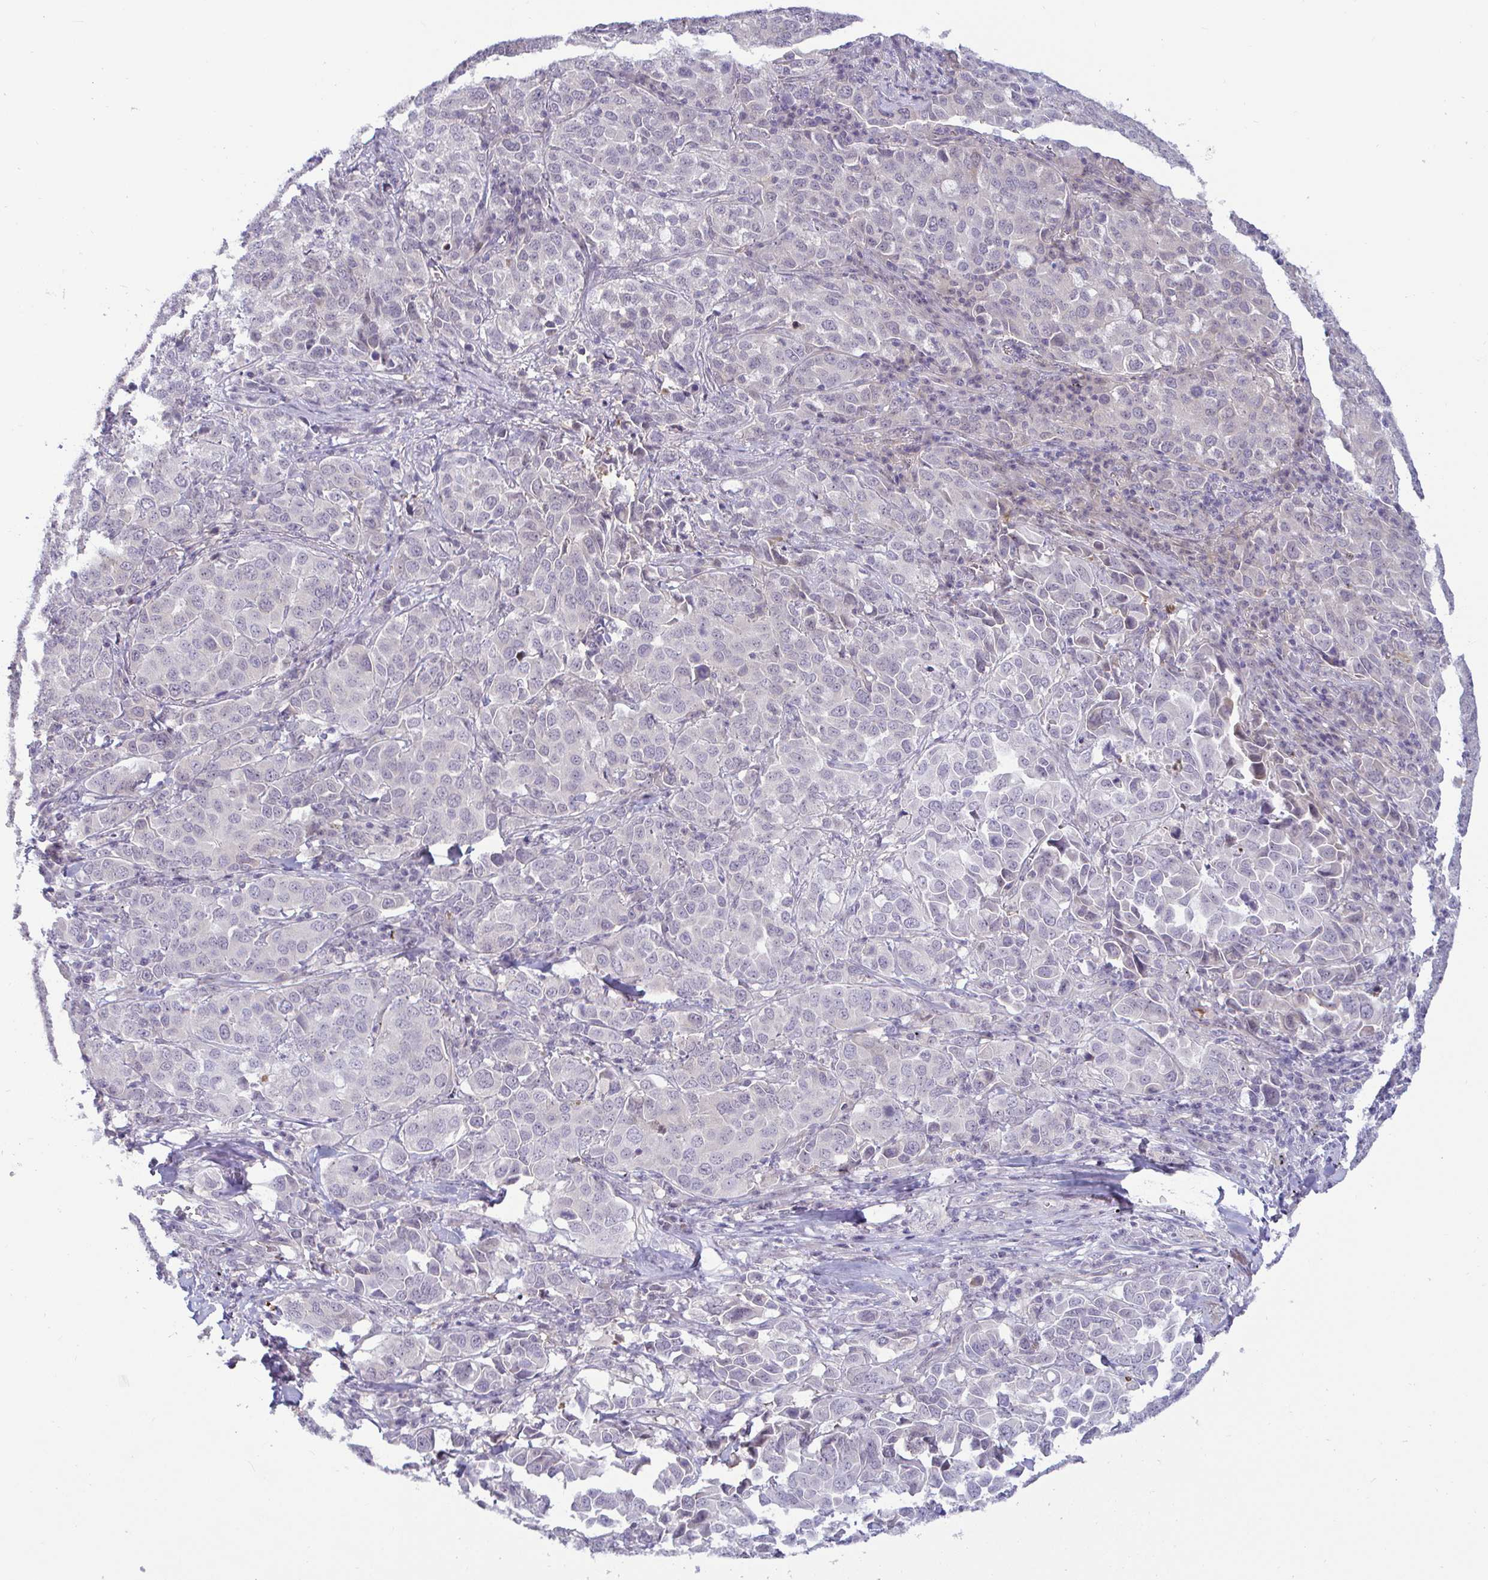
{"staining": {"intensity": "negative", "quantity": "none", "location": "none"}, "tissue": "lung cancer", "cell_type": "Tumor cells", "image_type": "cancer", "snomed": [{"axis": "morphology", "description": "Adenocarcinoma, NOS"}, {"axis": "morphology", "description": "Adenocarcinoma, metastatic, NOS"}, {"axis": "topography", "description": "Lymph node"}, {"axis": "topography", "description": "Lung"}], "caption": "A high-resolution micrograph shows IHC staining of lung cancer, which reveals no significant staining in tumor cells.", "gene": "GSTM1", "patient": {"sex": "female", "age": 65}}